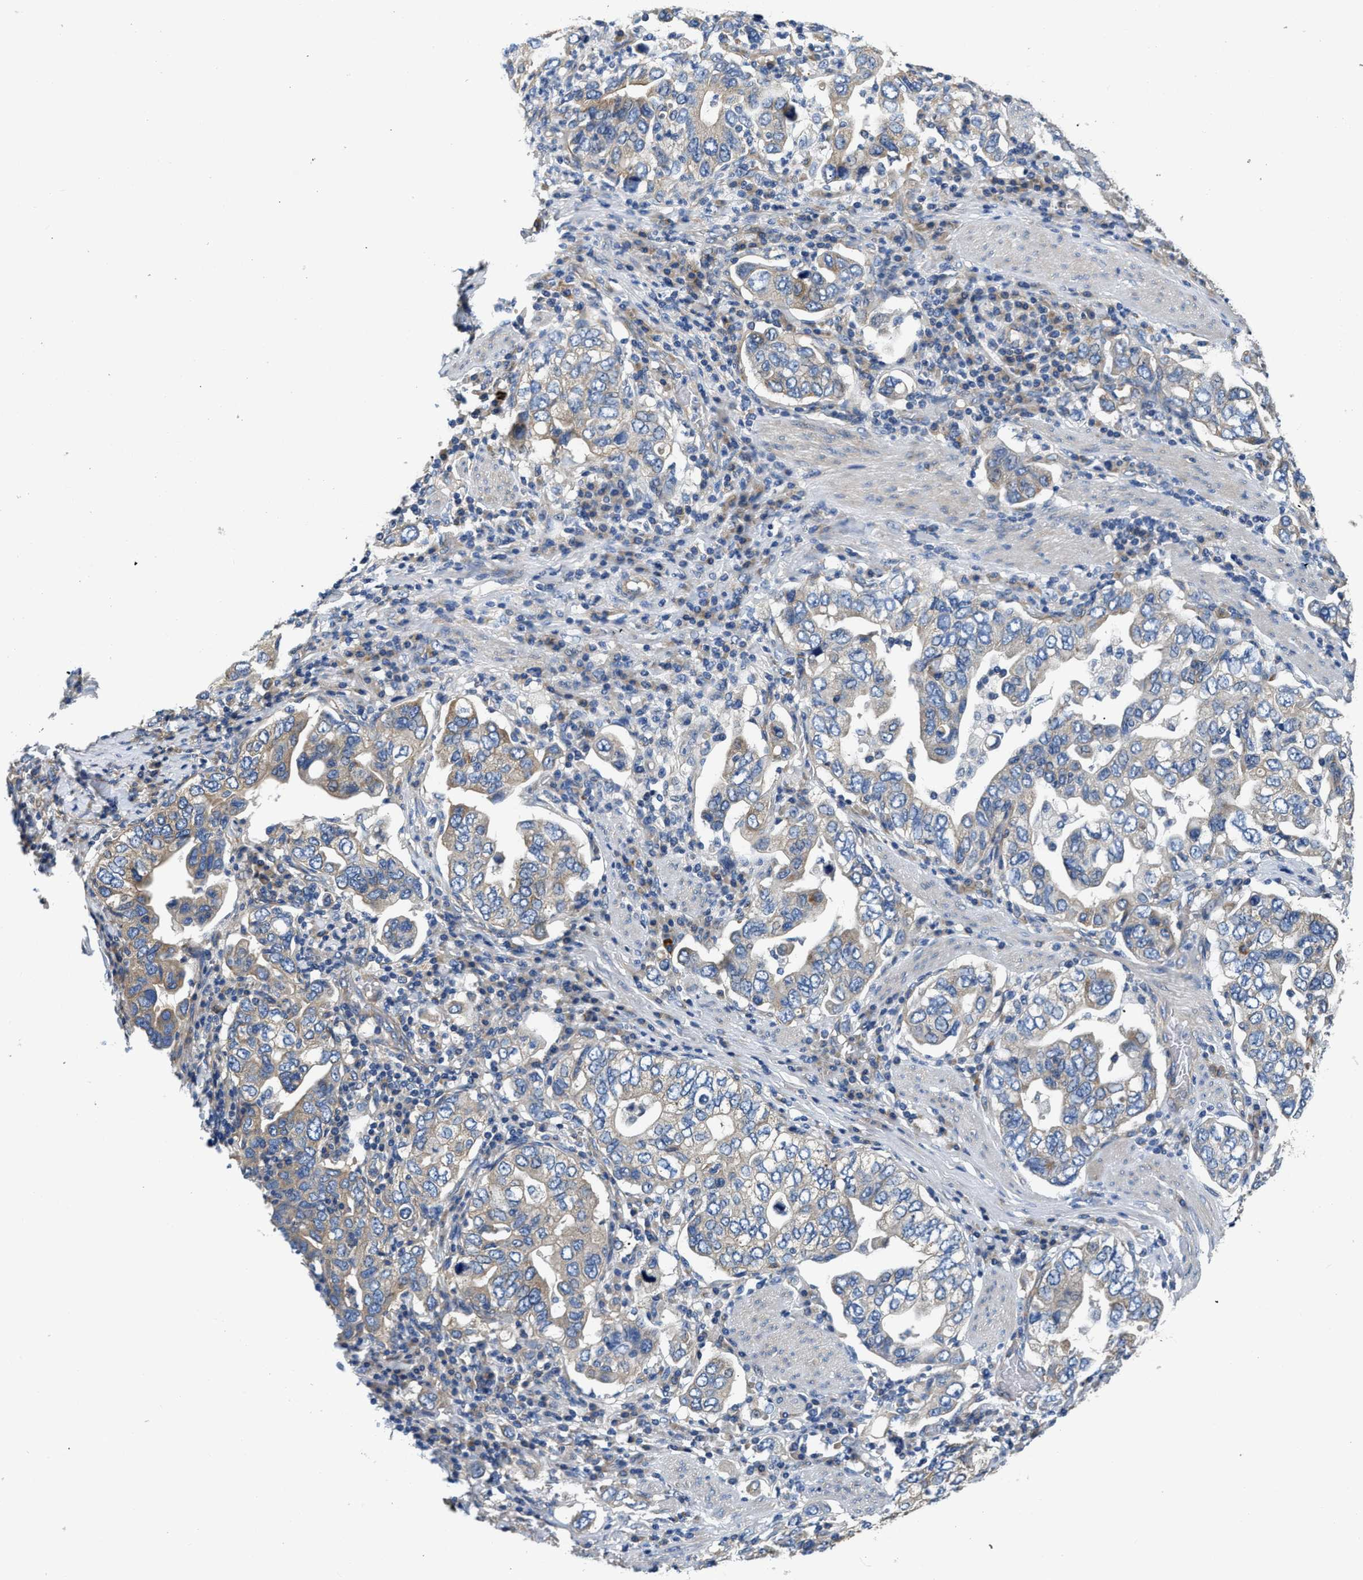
{"staining": {"intensity": "moderate", "quantity": "<25%", "location": "cytoplasmic/membranous"}, "tissue": "stomach cancer", "cell_type": "Tumor cells", "image_type": "cancer", "snomed": [{"axis": "morphology", "description": "Adenocarcinoma, NOS"}, {"axis": "topography", "description": "Stomach, upper"}], "caption": "This is a histology image of immunohistochemistry (IHC) staining of stomach cancer (adenocarcinoma), which shows moderate expression in the cytoplasmic/membranous of tumor cells.", "gene": "CSDE1", "patient": {"sex": "male", "age": 62}}